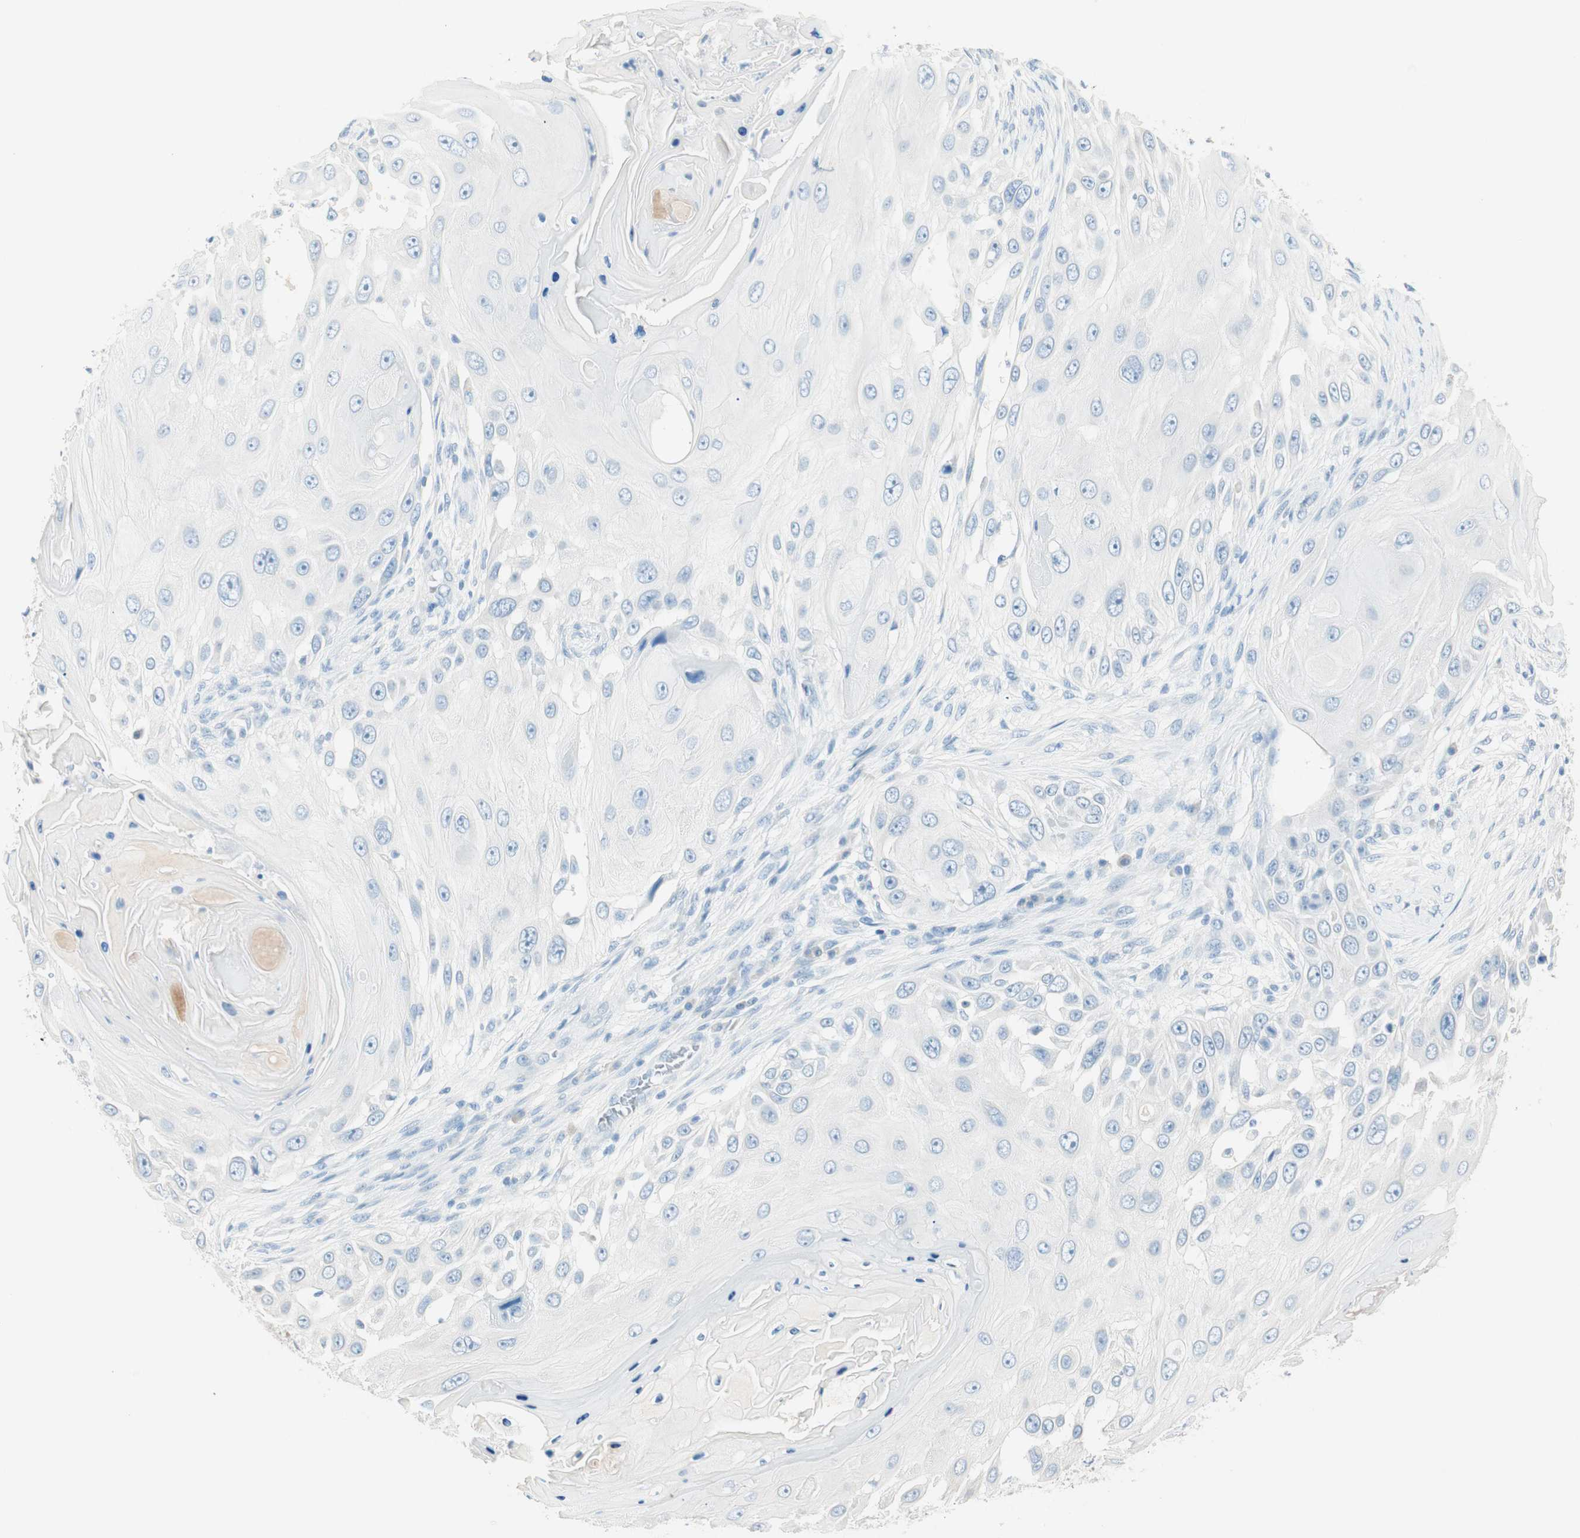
{"staining": {"intensity": "negative", "quantity": "none", "location": "none"}, "tissue": "skin cancer", "cell_type": "Tumor cells", "image_type": "cancer", "snomed": [{"axis": "morphology", "description": "Squamous cell carcinoma, NOS"}, {"axis": "topography", "description": "Skin"}], "caption": "This micrograph is of squamous cell carcinoma (skin) stained with immunohistochemistry to label a protein in brown with the nuclei are counter-stained blue. There is no staining in tumor cells. Nuclei are stained in blue.", "gene": "HPGD", "patient": {"sex": "female", "age": 44}}